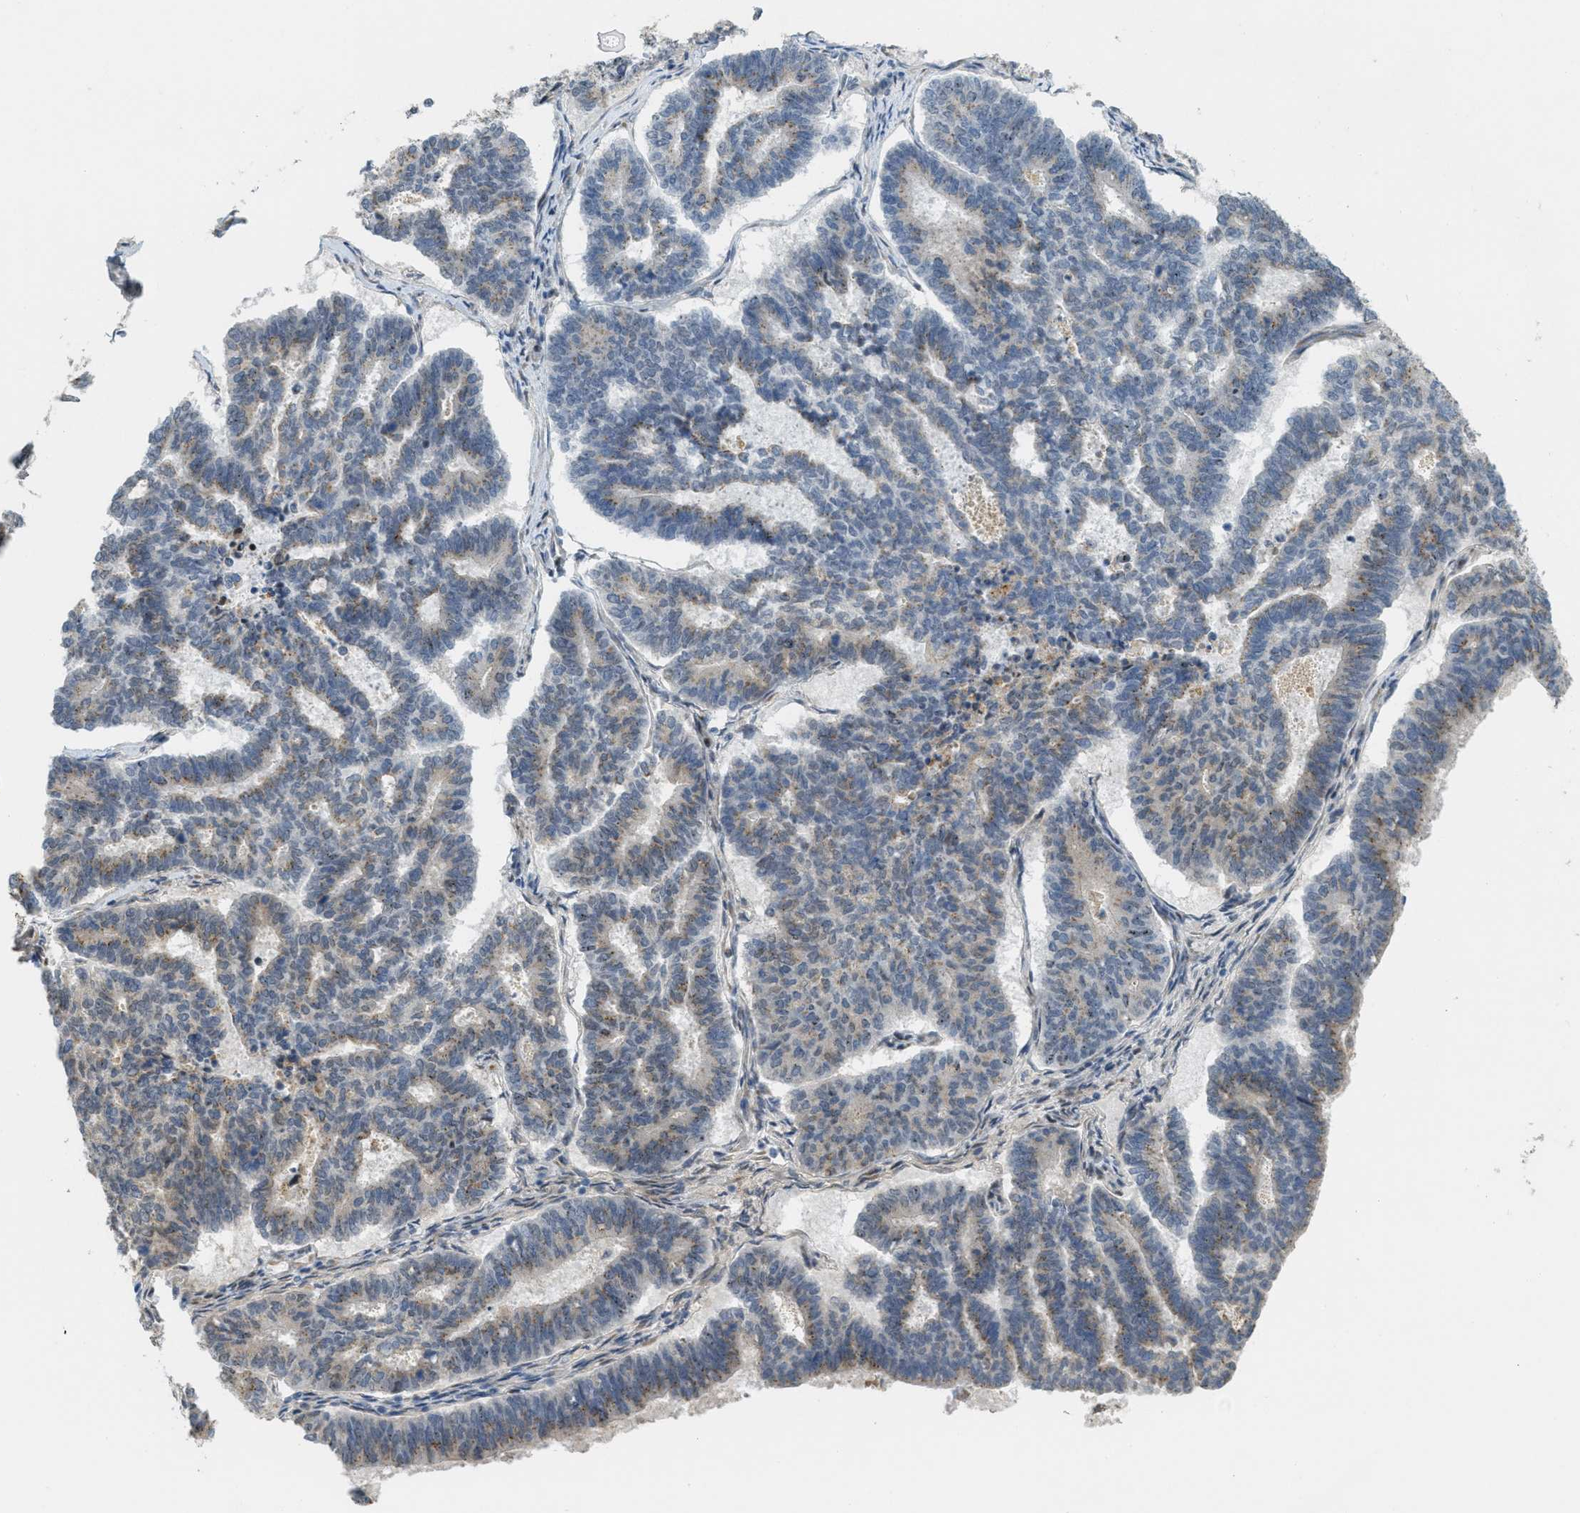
{"staining": {"intensity": "moderate", "quantity": "25%-75%", "location": "cytoplasmic/membranous"}, "tissue": "endometrial cancer", "cell_type": "Tumor cells", "image_type": "cancer", "snomed": [{"axis": "morphology", "description": "Adenocarcinoma, NOS"}, {"axis": "topography", "description": "Endometrium"}], "caption": "Endometrial cancer tissue shows moderate cytoplasmic/membranous expression in approximately 25%-75% of tumor cells, visualized by immunohistochemistry. (DAB (3,3'-diaminobenzidine) = brown stain, brightfield microscopy at high magnification).", "gene": "ZFPL1", "patient": {"sex": "female", "age": 70}}